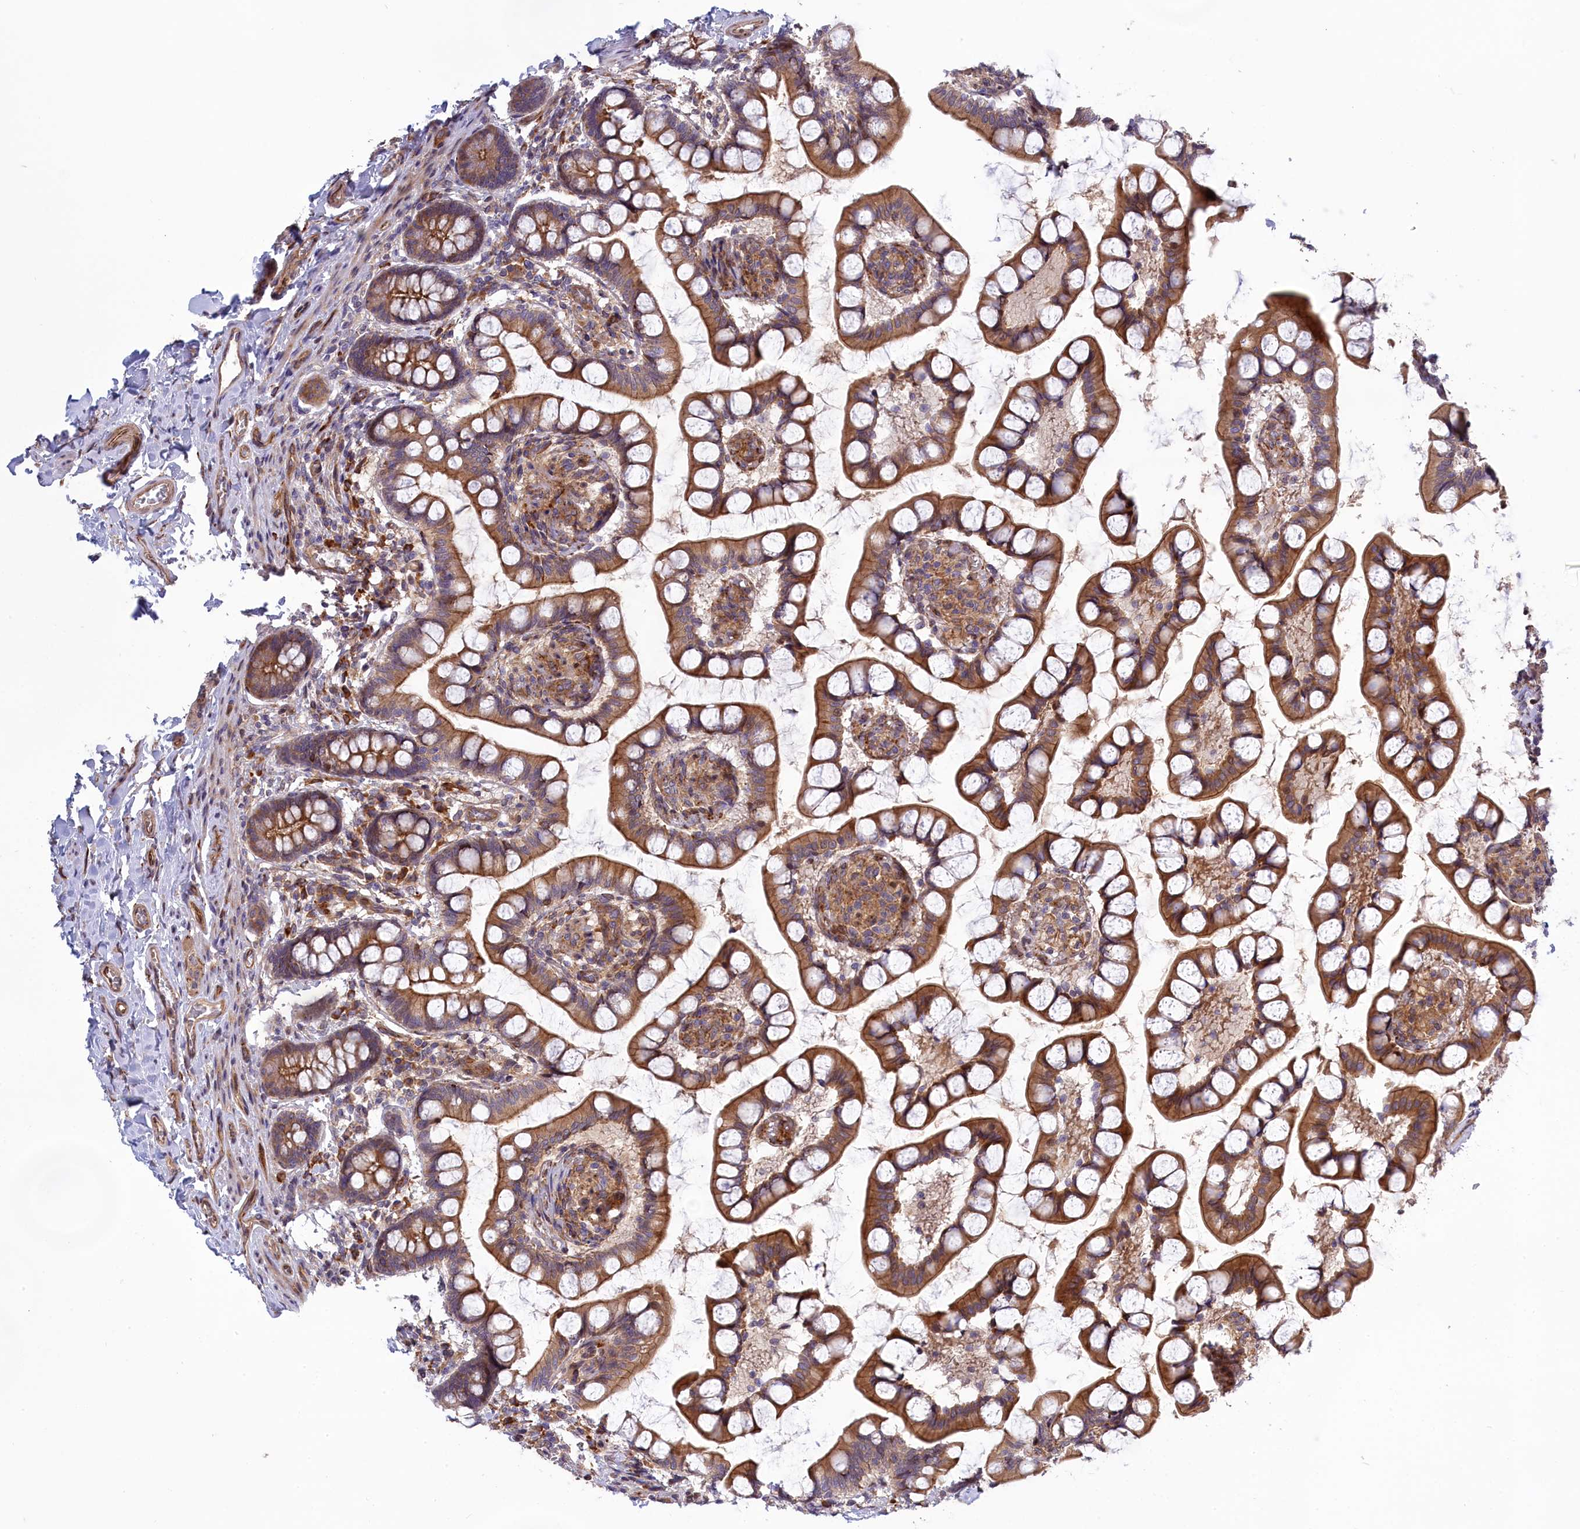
{"staining": {"intensity": "moderate", "quantity": ">75%", "location": "cytoplasmic/membranous,nuclear"}, "tissue": "small intestine", "cell_type": "Glandular cells", "image_type": "normal", "snomed": [{"axis": "morphology", "description": "Normal tissue, NOS"}, {"axis": "topography", "description": "Small intestine"}], "caption": "Immunohistochemistry histopathology image of benign small intestine: small intestine stained using IHC reveals medium levels of moderate protein expression localized specifically in the cytoplasmic/membranous,nuclear of glandular cells, appearing as a cytoplasmic/membranous,nuclear brown color.", "gene": "DDX60L", "patient": {"sex": "male", "age": 52}}